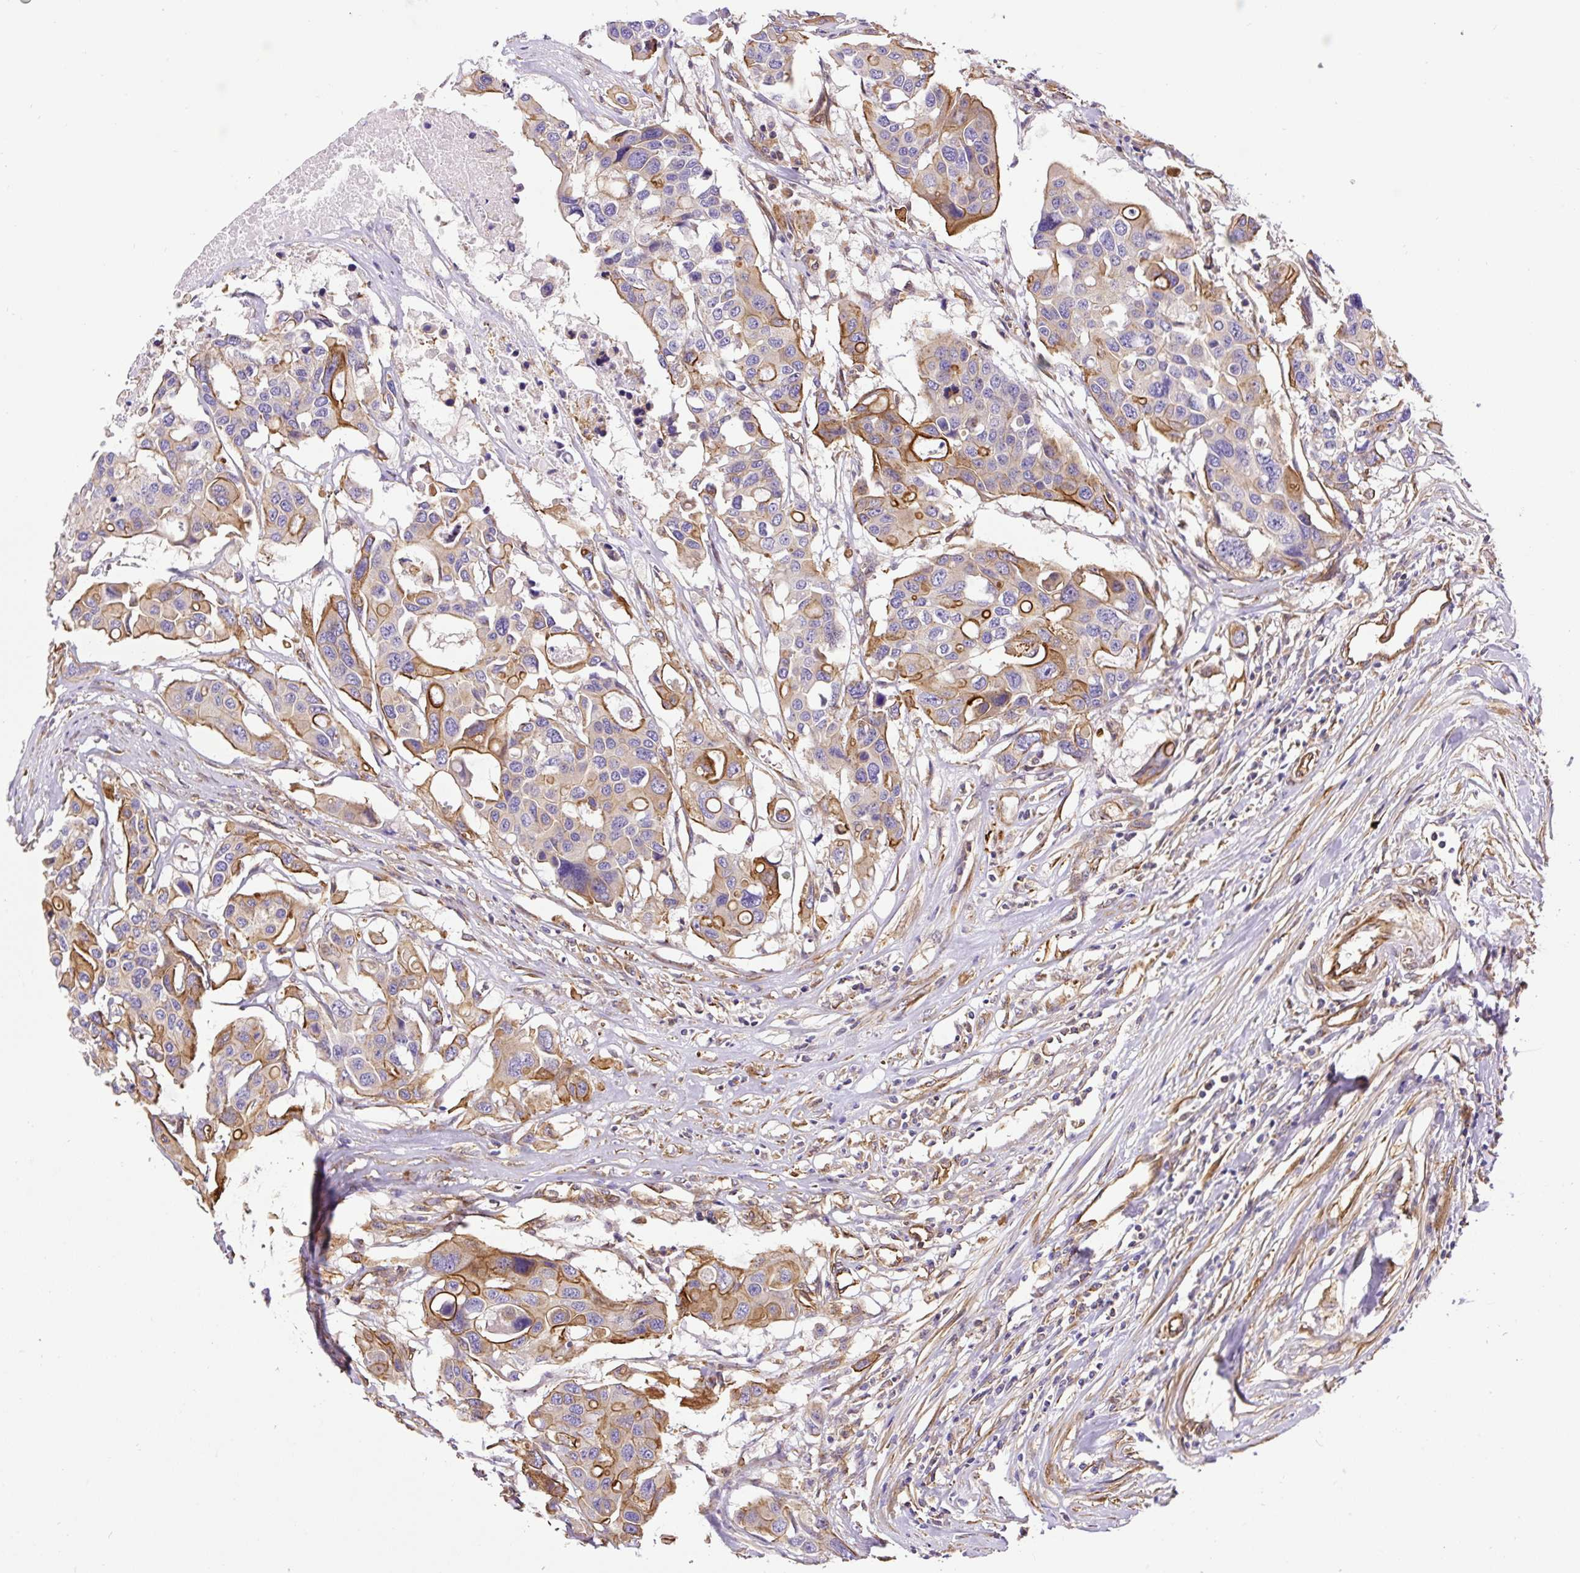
{"staining": {"intensity": "moderate", "quantity": "25%-75%", "location": "cytoplasmic/membranous"}, "tissue": "colorectal cancer", "cell_type": "Tumor cells", "image_type": "cancer", "snomed": [{"axis": "morphology", "description": "Adenocarcinoma, NOS"}, {"axis": "topography", "description": "Colon"}], "caption": "This micrograph reveals adenocarcinoma (colorectal) stained with immunohistochemistry (IHC) to label a protein in brown. The cytoplasmic/membranous of tumor cells show moderate positivity for the protein. Nuclei are counter-stained blue.", "gene": "DCTN1", "patient": {"sex": "male", "age": 77}}